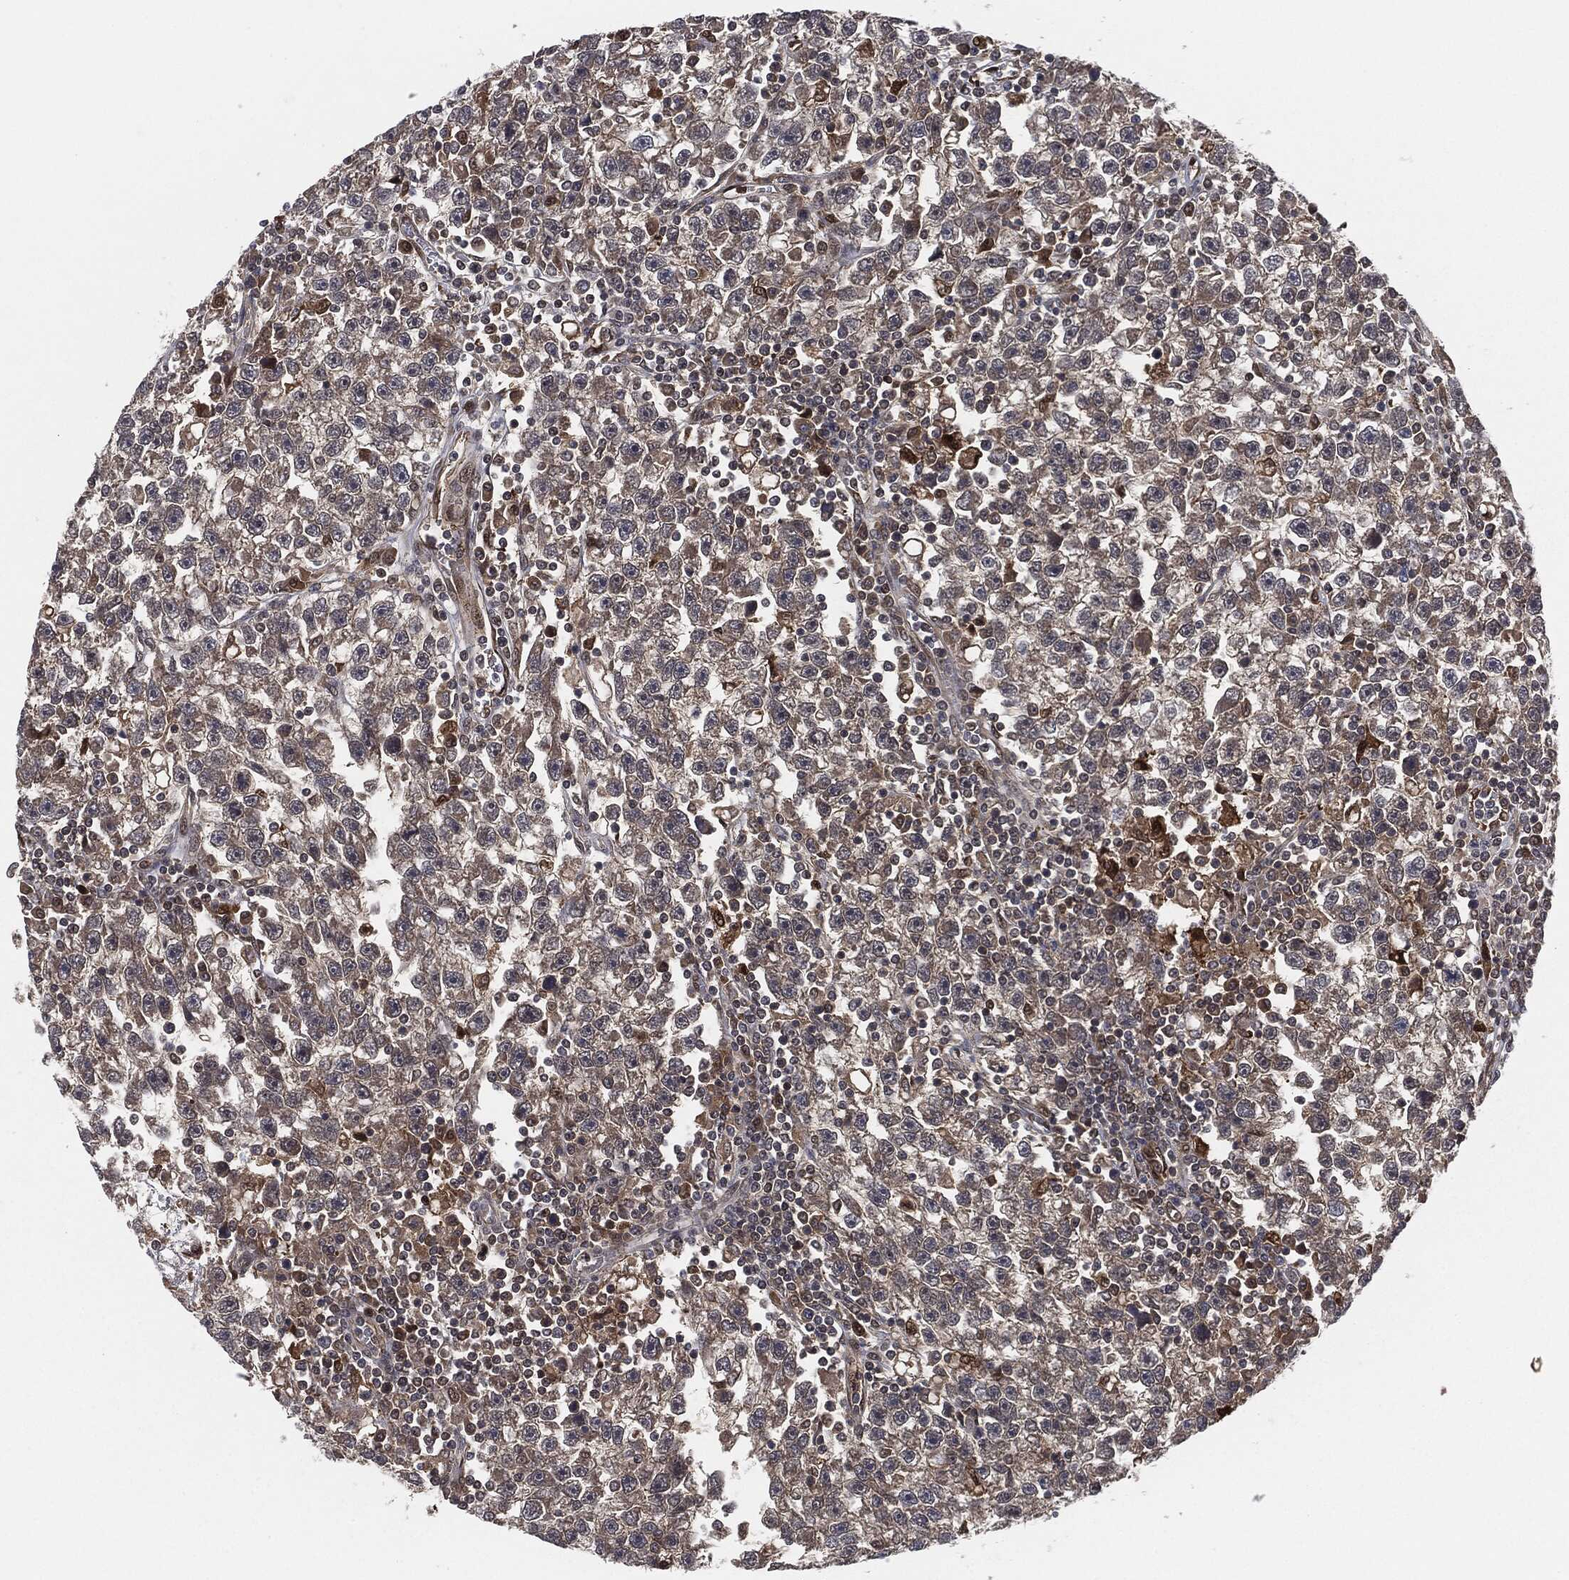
{"staining": {"intensity": "negative", "quantity": "none", "location": "none"}, "tissue": "testis cancer", "cell_type": "Tumor cells", "image_type": "cancer", "snomed": [{"axis": "morphology", "description": "Seminoma, NOS"}, {"axis": "topography", "description": "Testis"}], "caption": "Testis seminoma was stained to show a protein in brown. There is no significant staining in tumor cells.", "gene": "CAPRIN2", "patient": {"sex": "male", "age": 47}}